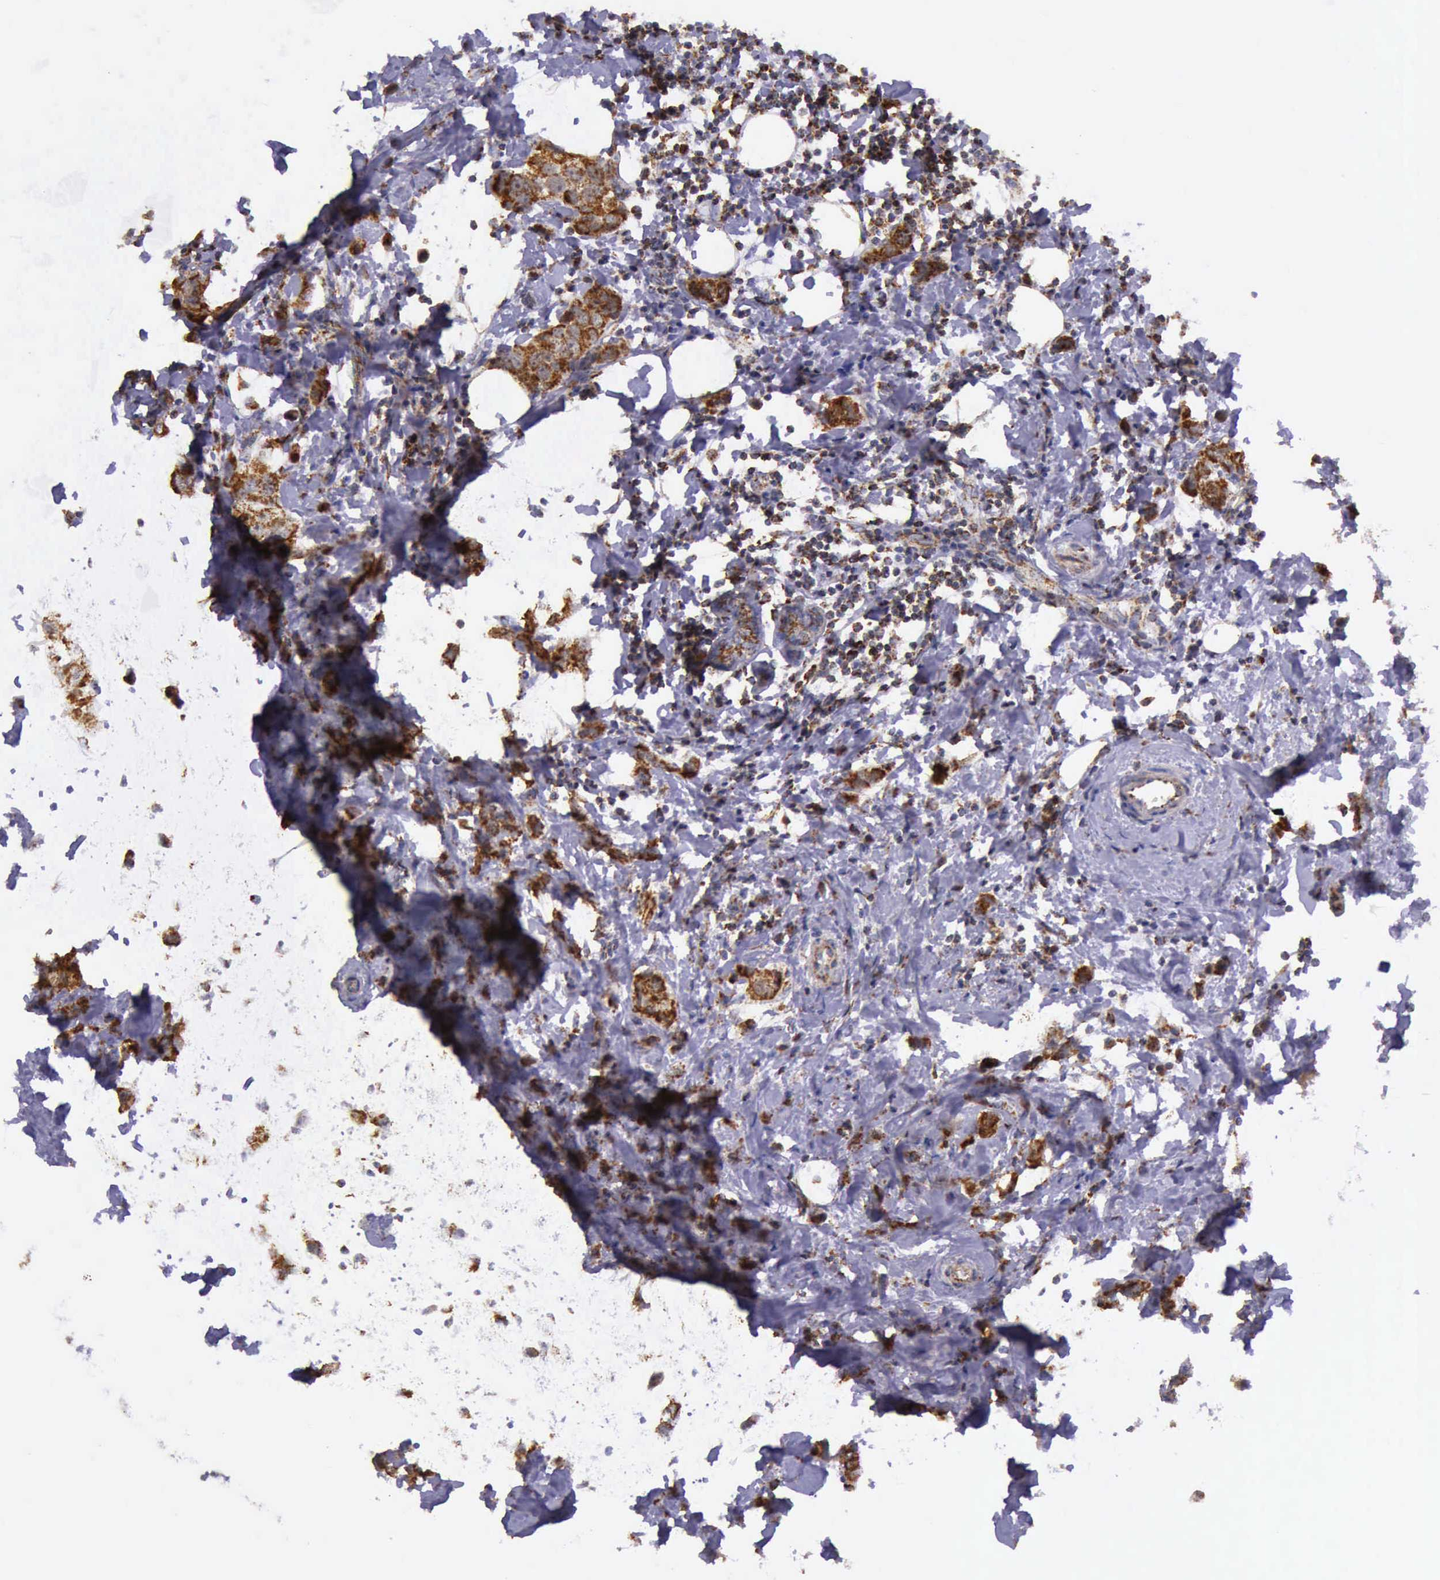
{"staining": {"intensity": "strong", "quantity": ">75%", "location": "cytoplasmic/membranous"}, "tissue": "breast cancer", "cell_type": "Tumor cells", "image_type": "cancer", "snomed": [{"axis": "morphology", "description": "Normal tissue, NOS"}, {"axis": "morphology", "description": "Duct carcinoma"}, {"axis": "topography", "description": "Breast"}], "caption": "An immunohistochemistry histopathology image of tumor tissue is shown. Protein staining in brown shows strong cytoplasmic/membranous positivity in infiltrating ductal carcinoma (breast) within tumor cells. (Stains: DAB (3,3'-diaminobenzidine) in brown, nuclei in blue, Microscopy: brightfield microscopy at high magnification).", "gene": "TXN2", "patient": {"sex": "female", "age": 50}}